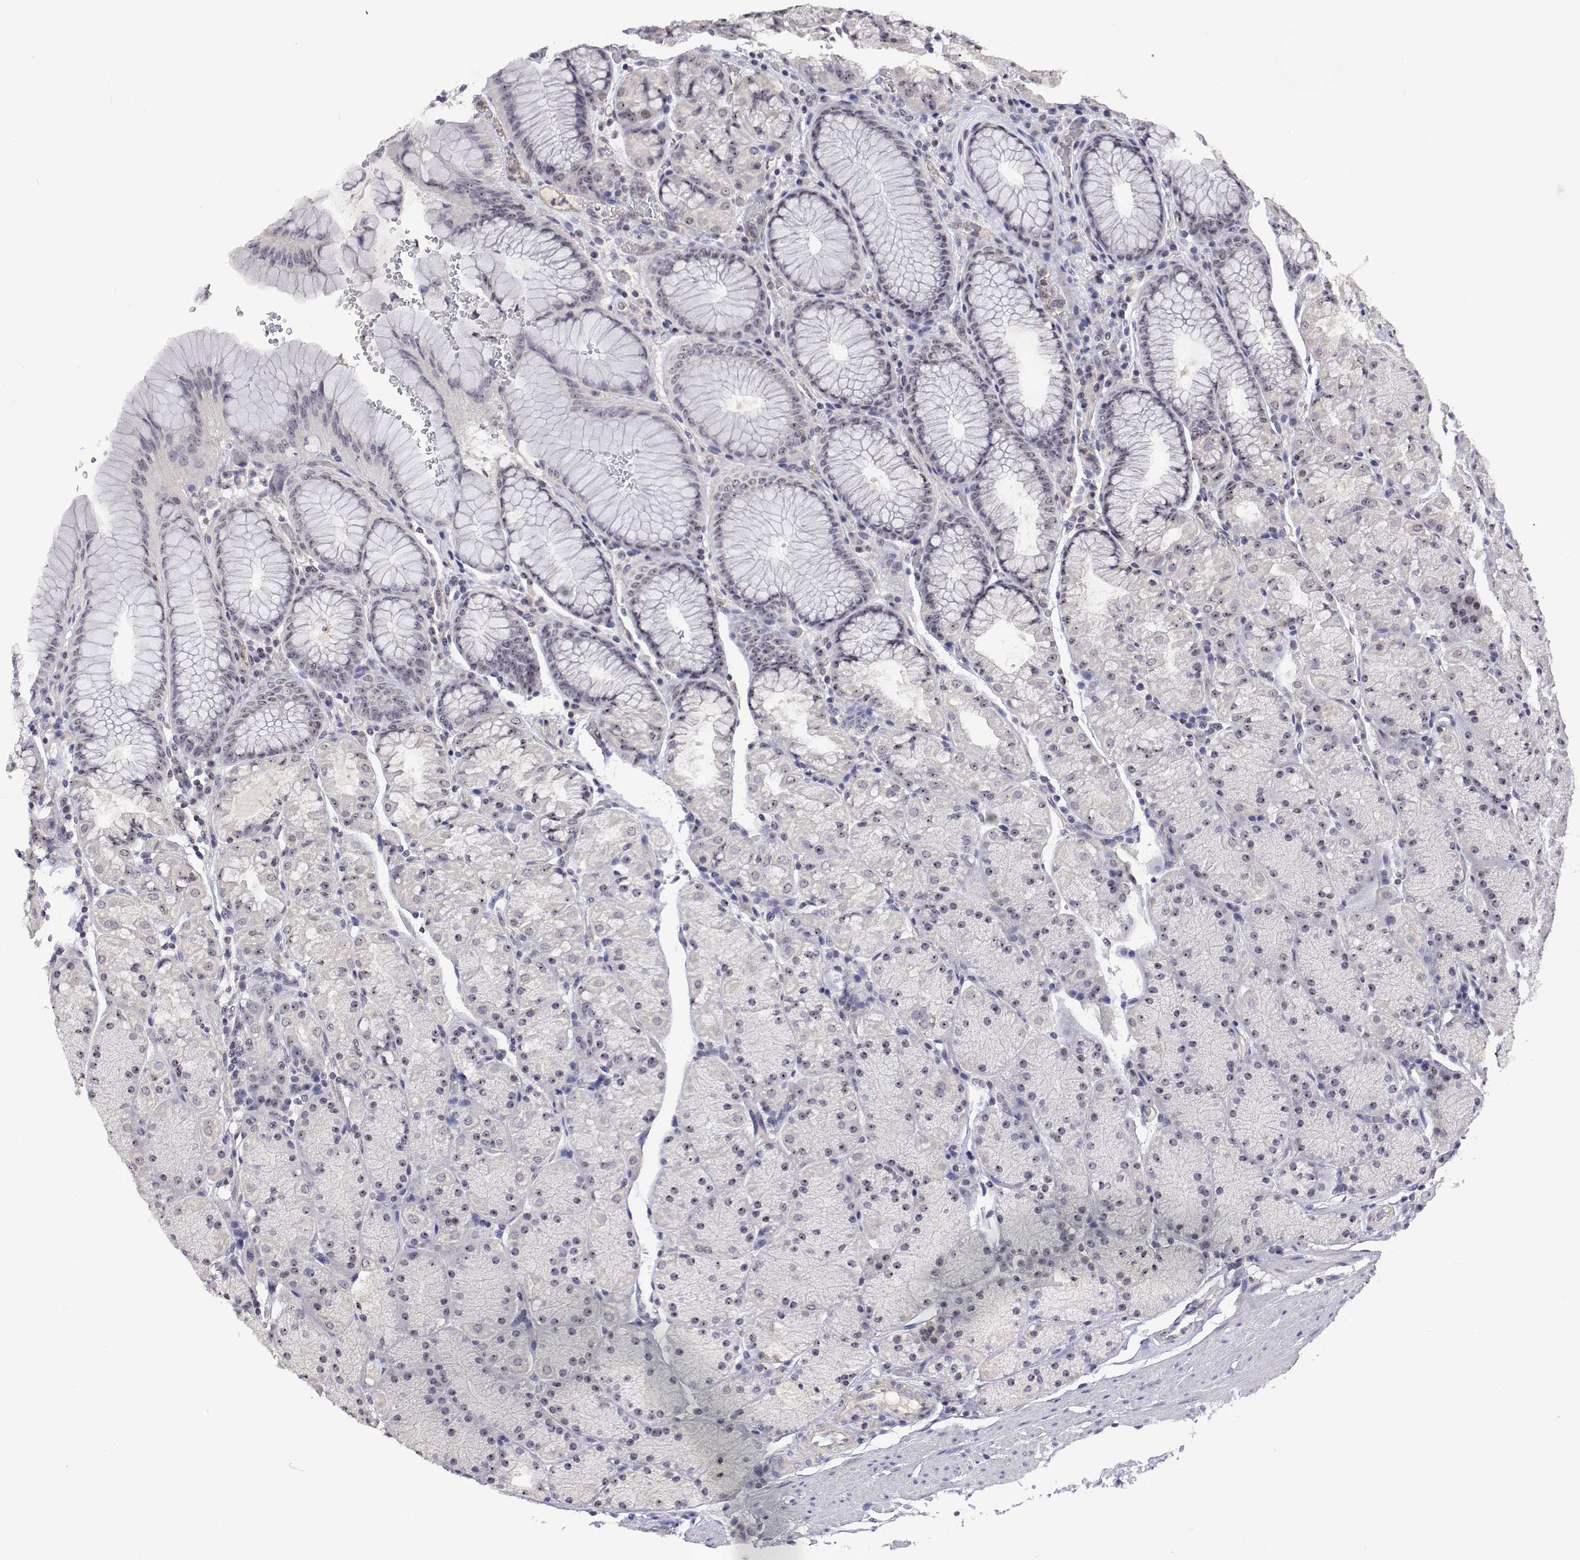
{"staining": {"intensity": "moderate", "quantity": "25%-75%", "location": "nuclear"}, "tissue": "stomach", "cell_type": "Glandular cells", "image_type": "normal", "snomed": [{"axis": "morphology", "description": "Normal tissue, NOS"}, {"axis": "topography", "description": "Stomach, upper"}, {"axis": "topography", "description": "Stomach"}], "caption": "Immunohistochemistry image of unremarkable stomach: human stomach stained using immunohistochemistry reveals medium levels of moderate protein expression localized specifically in the nuclear of glandular cells, appearing as a nuclear brown color.", "gene": "NHP2", "patient": {"sex": "male", "age": 76}}